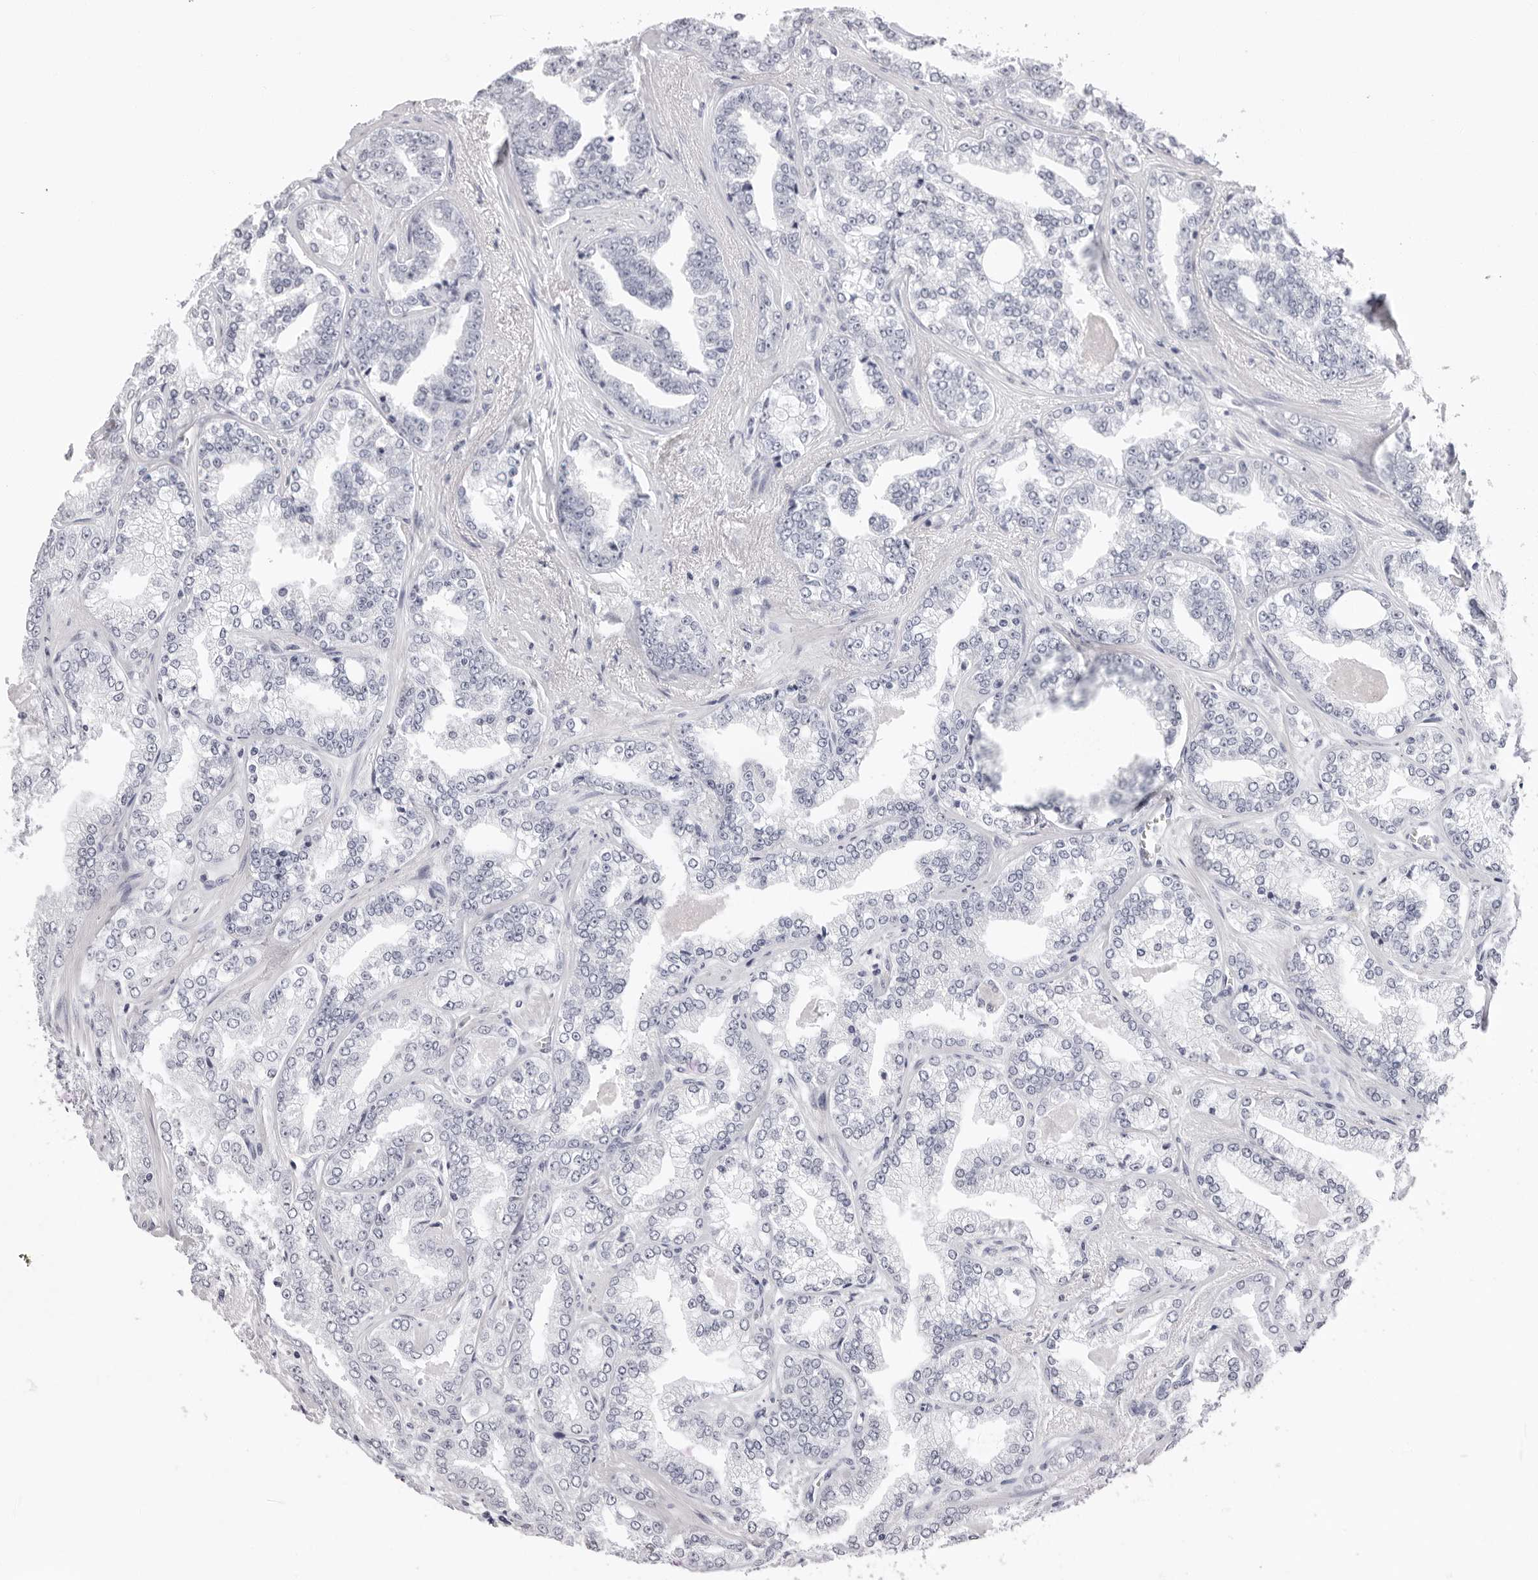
{"staining": {"intensity": "negative", "quantity": "none", "location": "none"}, "tissue": "prostate cancer", "cell_type": "Tumor cells", "image_type": "cancer", "snomed": [{"axis": "morphology", "description": "Adenocarcinoma, High grade"}, {"axis": "topography", "description": "Prostate"}], "caption": "This micrograph is of prostate cancer (adenocarcinoma (high-grade)) stained with immunohistochemistry to label a protein in brown with the nuclei are counter-stained blue. There is no positivity in tumor cells. Brightfield microscopy of immunohistochemistry (IHC) stained with DAB (brown) and hematoxylin (blue), captured at high magnification.", "gene": "CST5", "patient": {"sex": "male", "age": 71}}